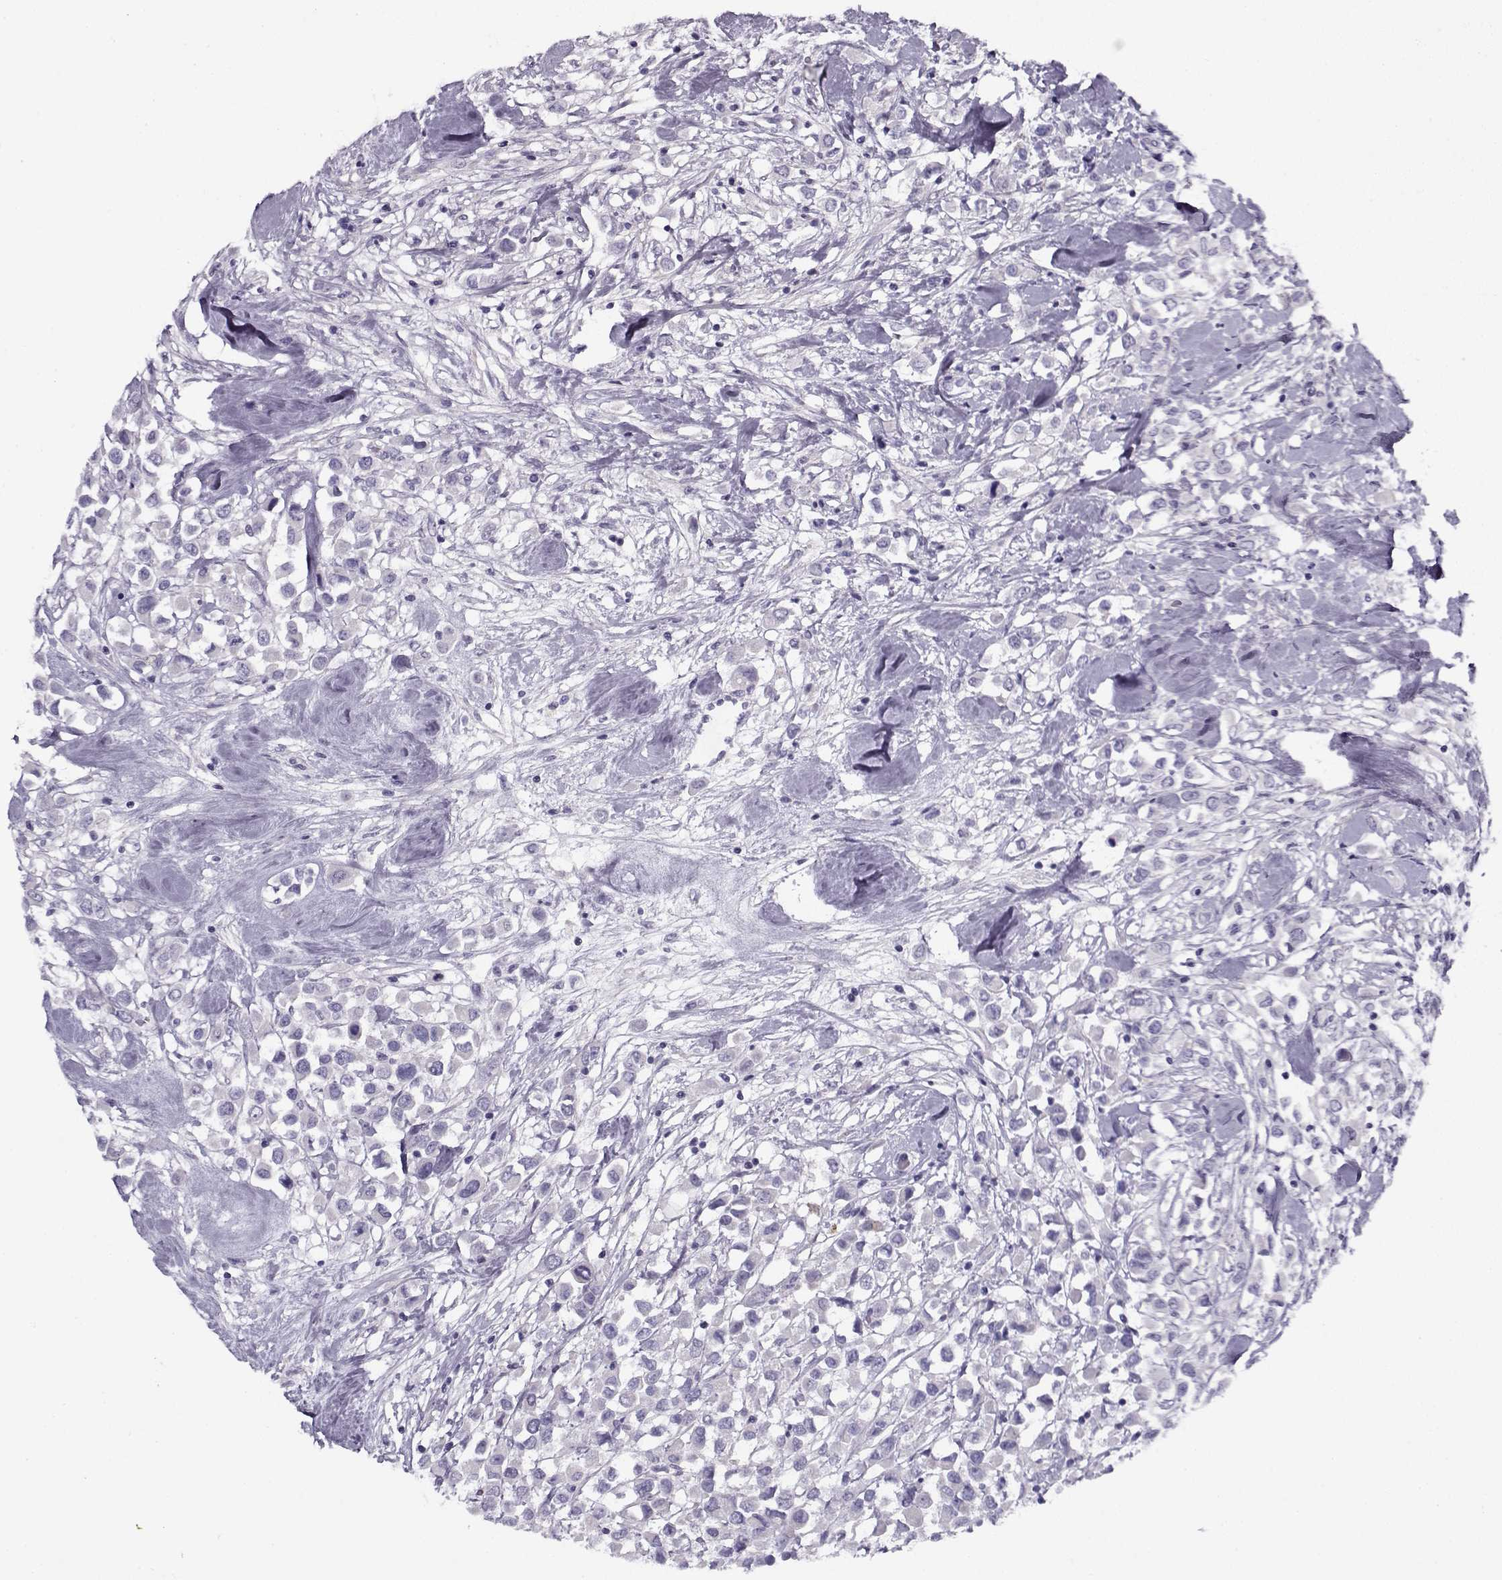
{"staining": {"intensity": "negative", "quantity": "none", "location": "none"}, "tissue": "breast cancer", "cell_type": "Tumor cells", "image_type": "cancer", "snomed": [{"axis": "morphology", "description": "Duct carcinoma"}, {"axis": "topography", "description": "Breast"}], "caption": "A micrograph of breast cancer stained for a protein reveals no brown staining in tumor cells.", "gene": "PP2D1", "patient": {"sex": "female", "age": 61}}